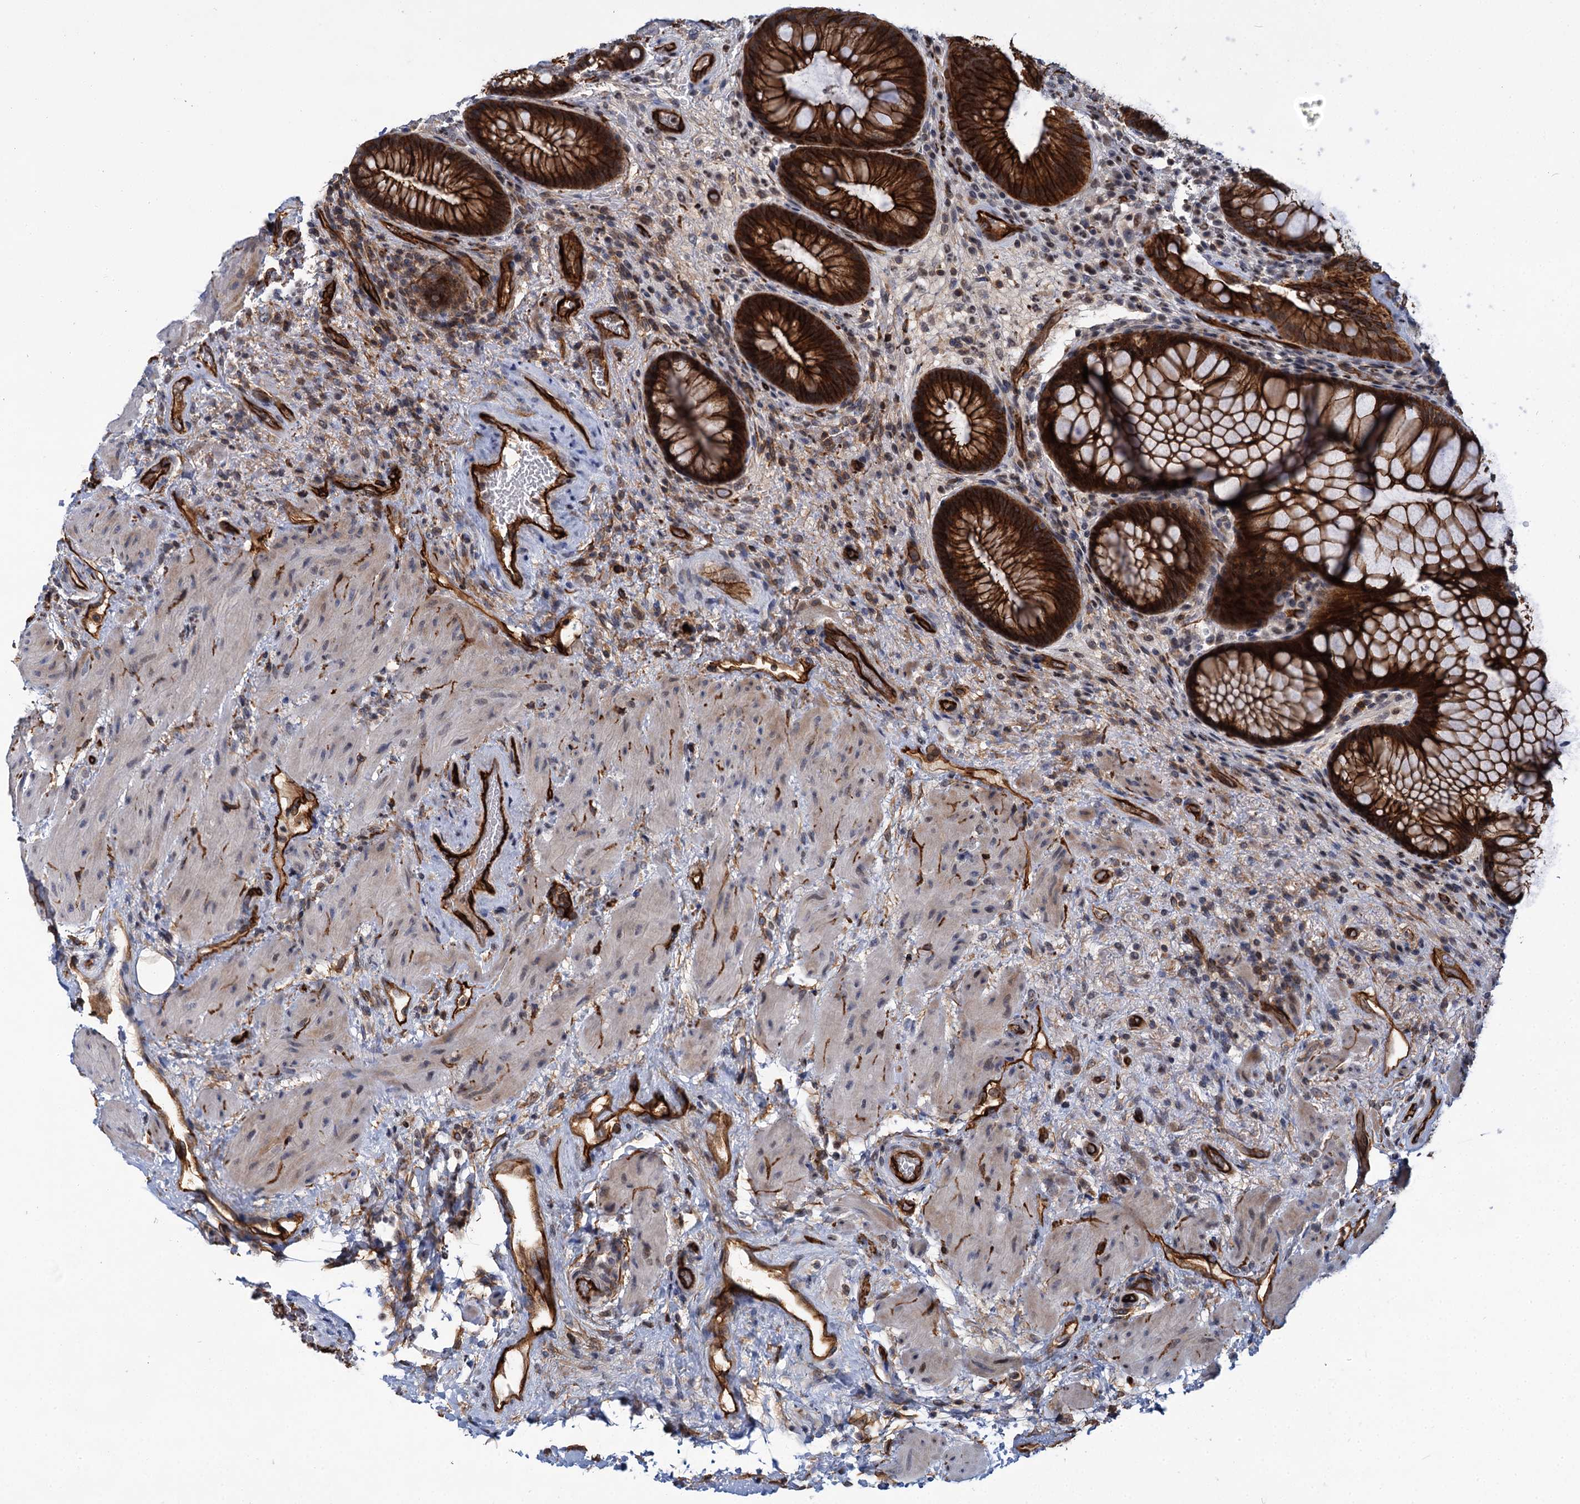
{"staining": {"intensity": "strong", "quantity": ">75%", "location": "cytoplasmic/membranous"}, "tissue": "rectum", "cell_type": "Glandular cells", "image_type": "normal", "snomed": [{"axis": "morphology", "description": "Normal tissue, NOS"}, {"axis": "topography", "description": "Rectum"}], "caption": "Protein expression by IHC shows strong cytoplasmic/membranous staining in about >75% of glandular cells in unremarkable rectum.", "gene": "ABLIM1", "patient": {"sex": "male", "age": 51}}